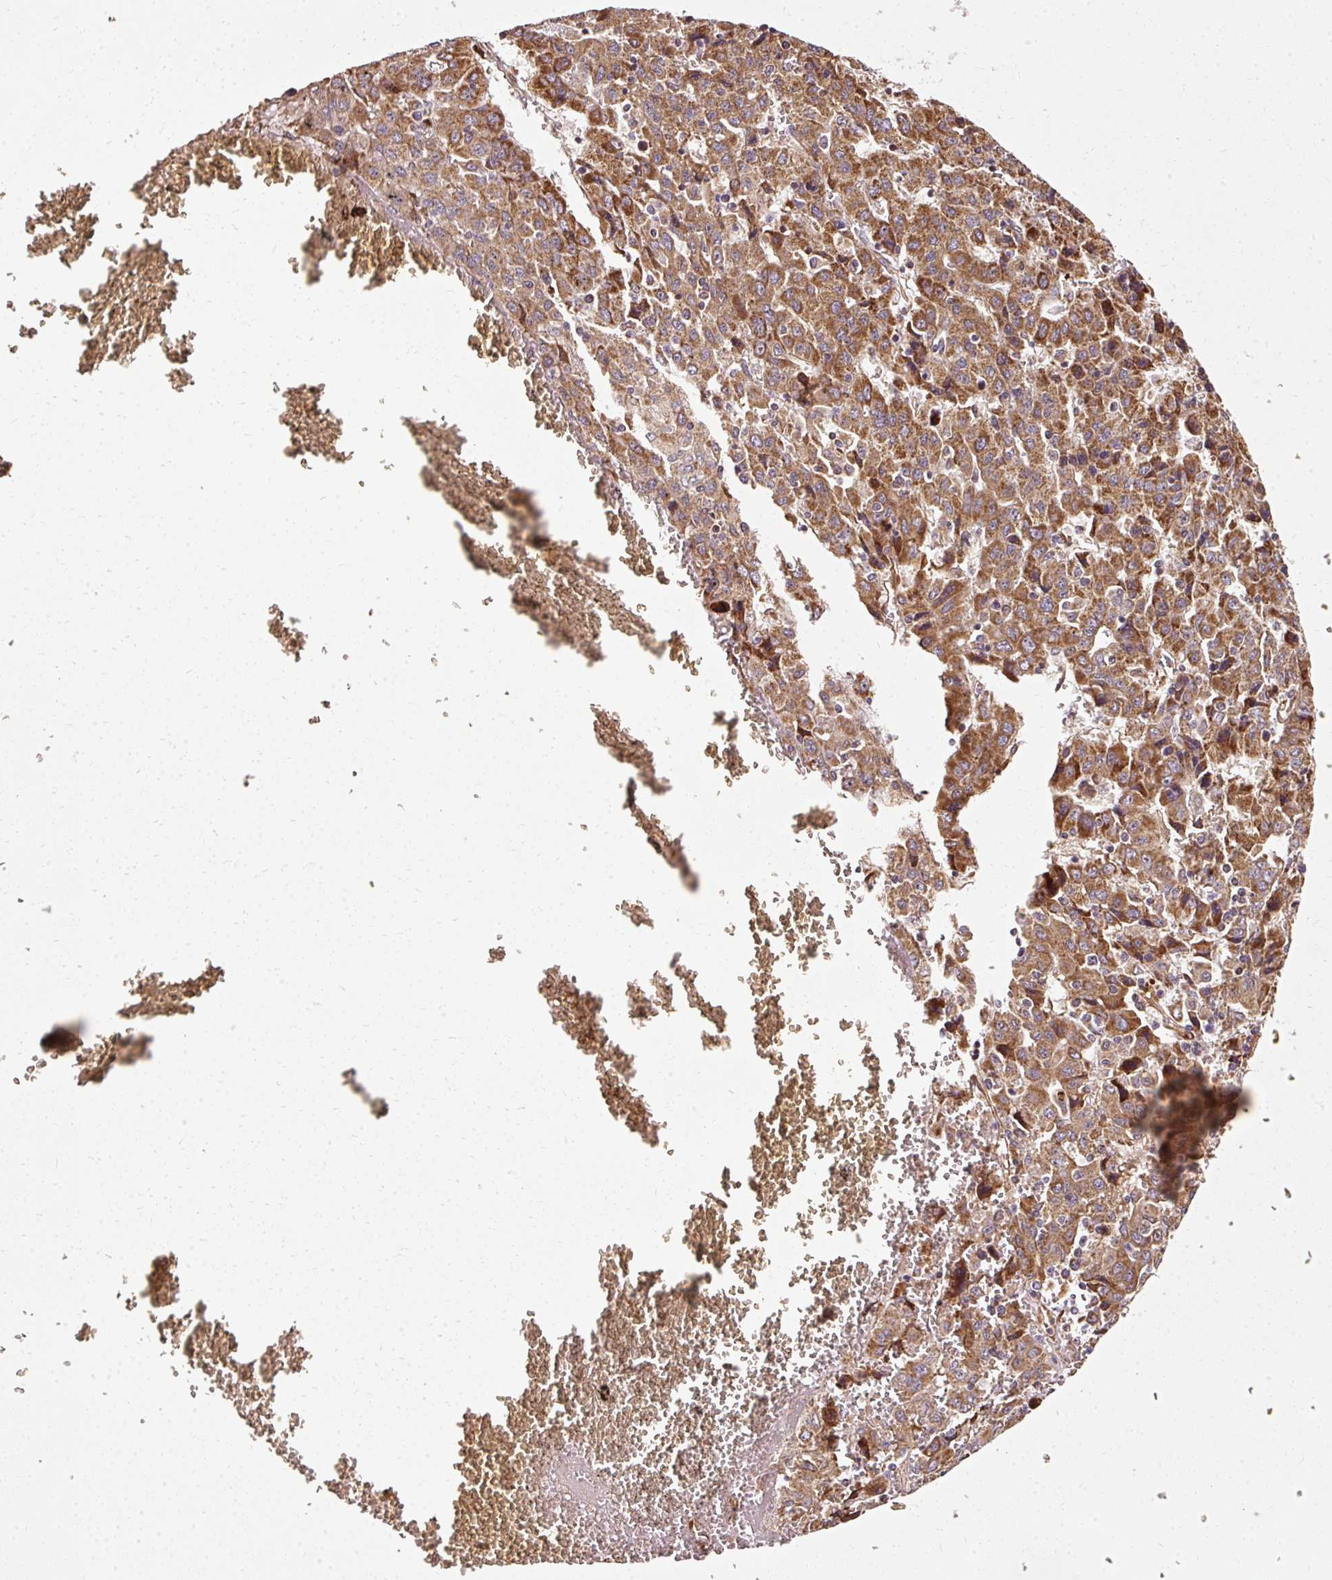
{"staining": {"intensity": "moderate", "quantity": ">75%", "location": "cytoplasmic/membranous"}, "tissue": "liver cancer", "cell_type": "Tumor cells", "image_type": "cancer", "snomed": [{"axis": "morphology", "description": "Carcinoma, Hepatocellular, NOS"}, {"axis": "topography", "description": "Liver"}], "caption": "A brown stain labels moderate cytoplasmic/membranous positivity of a protein in hepatocellular carcinoma (liver) tumor cells.", "gene": "ISCU", "patient": {"sex": "female", "age": 53}}